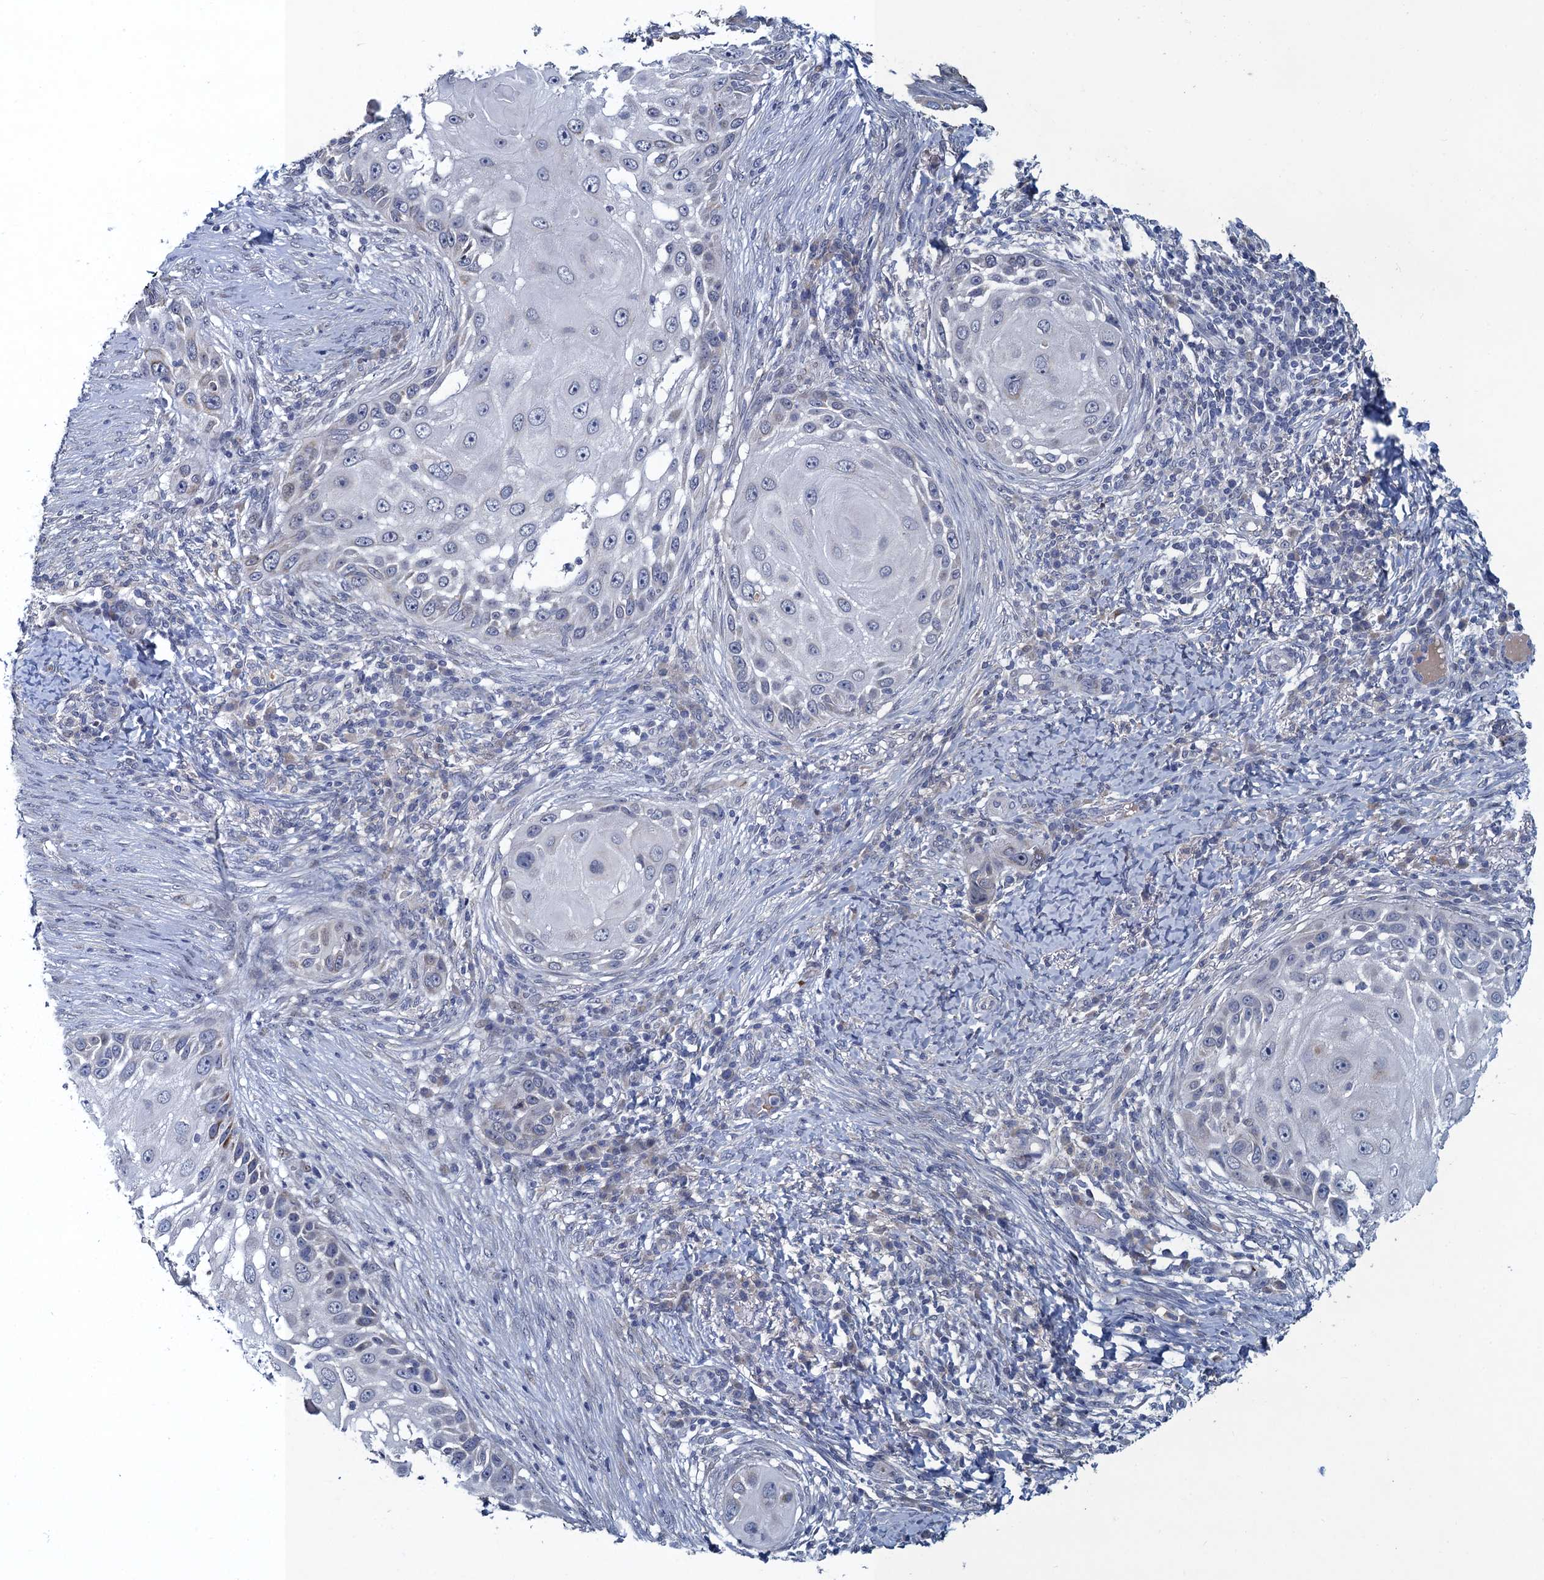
{"staining": {"intensity": "negative", "quantity": "none", "location": "none"}, "tissue": "skin cancer", "cell_type": "Tumor cells", "image_type": "cancer", "snomed": [{"axis": "morphology", "description": "Squamous cell carcinoma, NOS"}, {"axis": "topography", "description": "Skin"}], "caption": "Immunohistochemical staining of skin cancer (squamous cell carcinoma) displays no significant staining in tumor cells.", "gene": "ATOSA", "patient": {"sex": "female", "age": 44}}